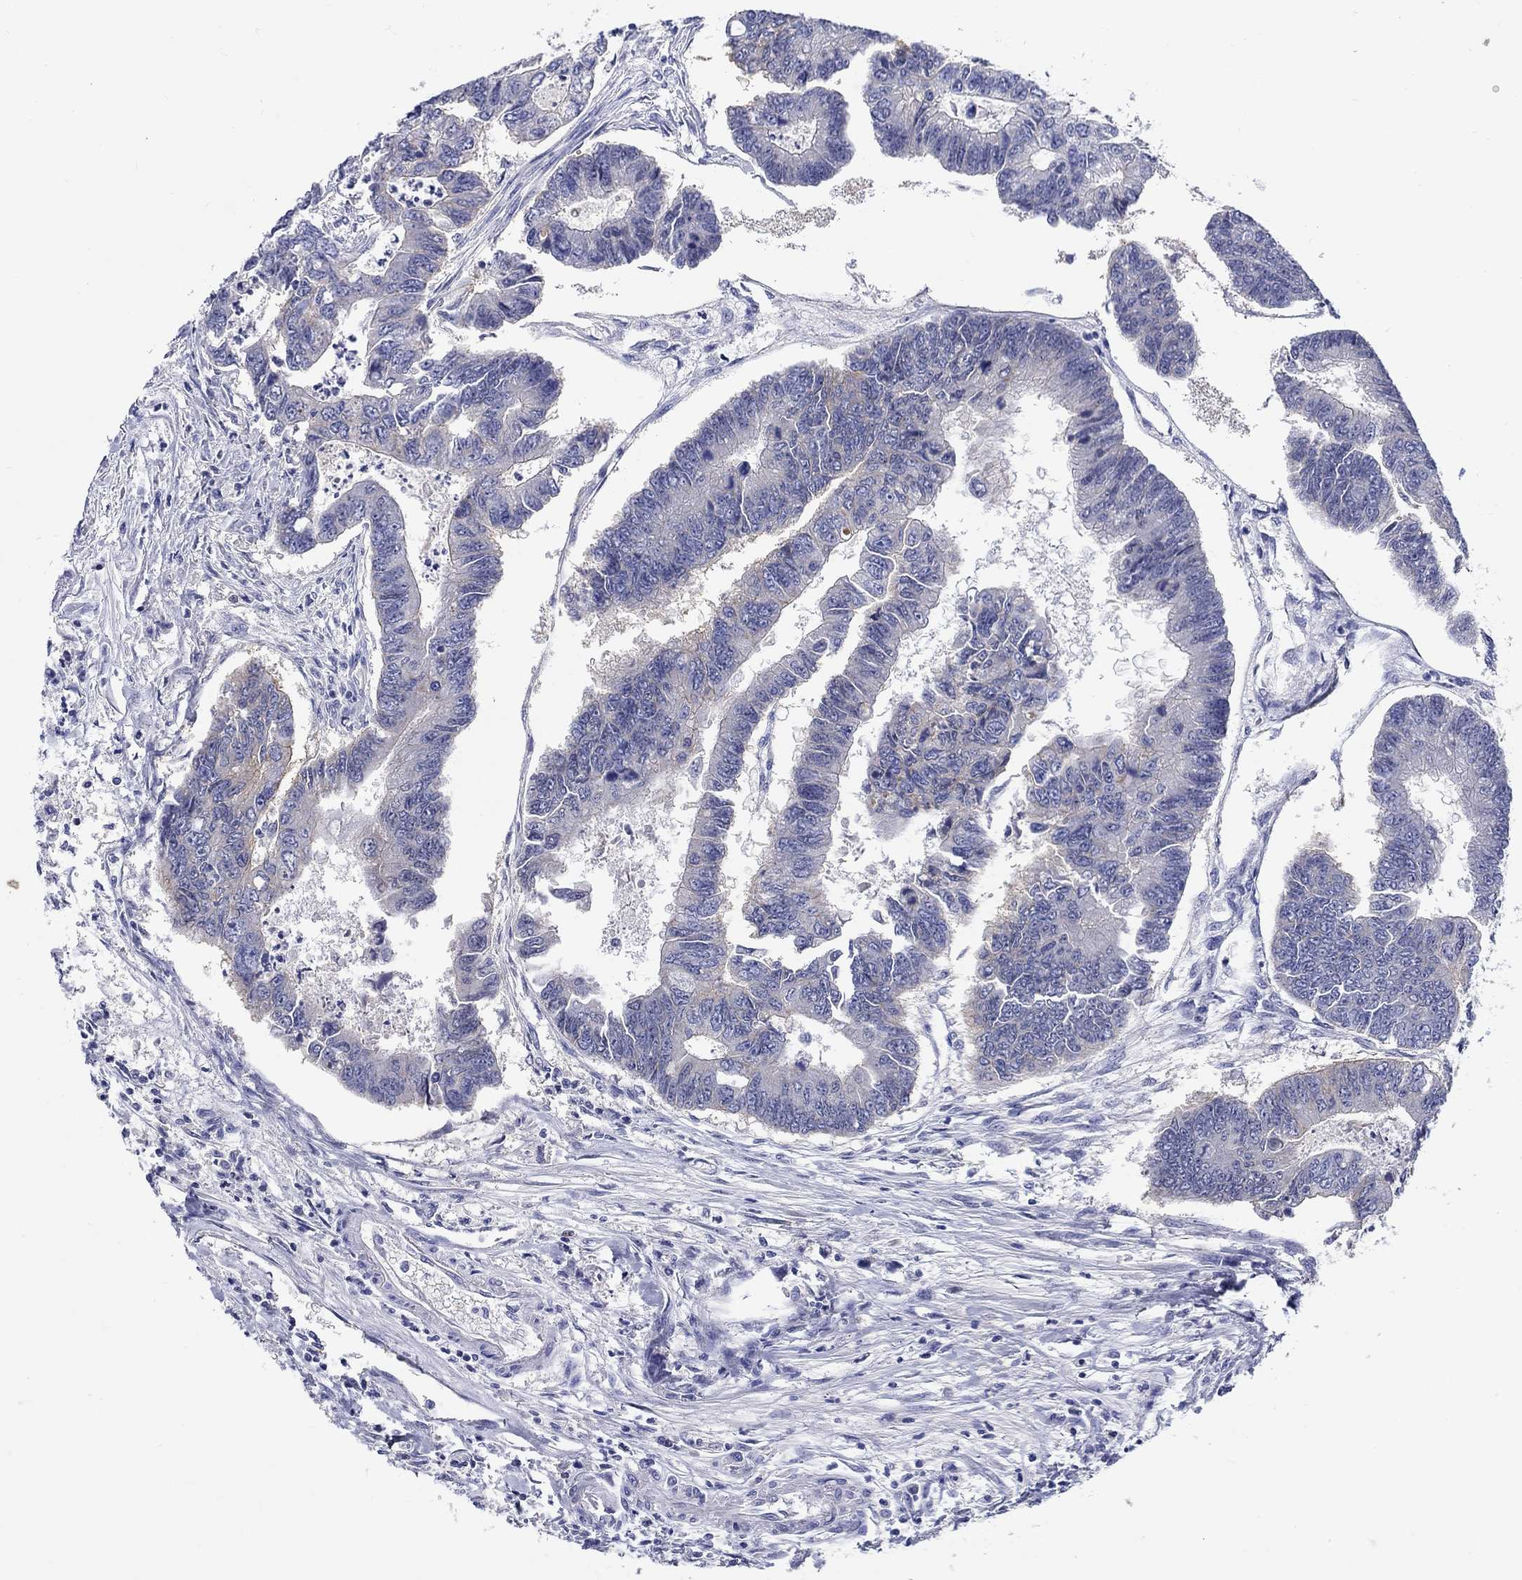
{"staining": {"intensity": "negative", "quantity": "none", "location": "none"}, "tissue": "colorectal cancer", "cell_type": "Tumor cells", "image_type": "cancer", "snomed": [{"axis": "morphology", "description": "Adenocarcinoma, NOS"}, {"axis": "topography", "description": "Colon"}], "caption": "Tumor cells show no significant expression in colorectal adenocarcinoma.", "gene": "SLC30A3", "patient": {"sex": "female", "age": 65}}